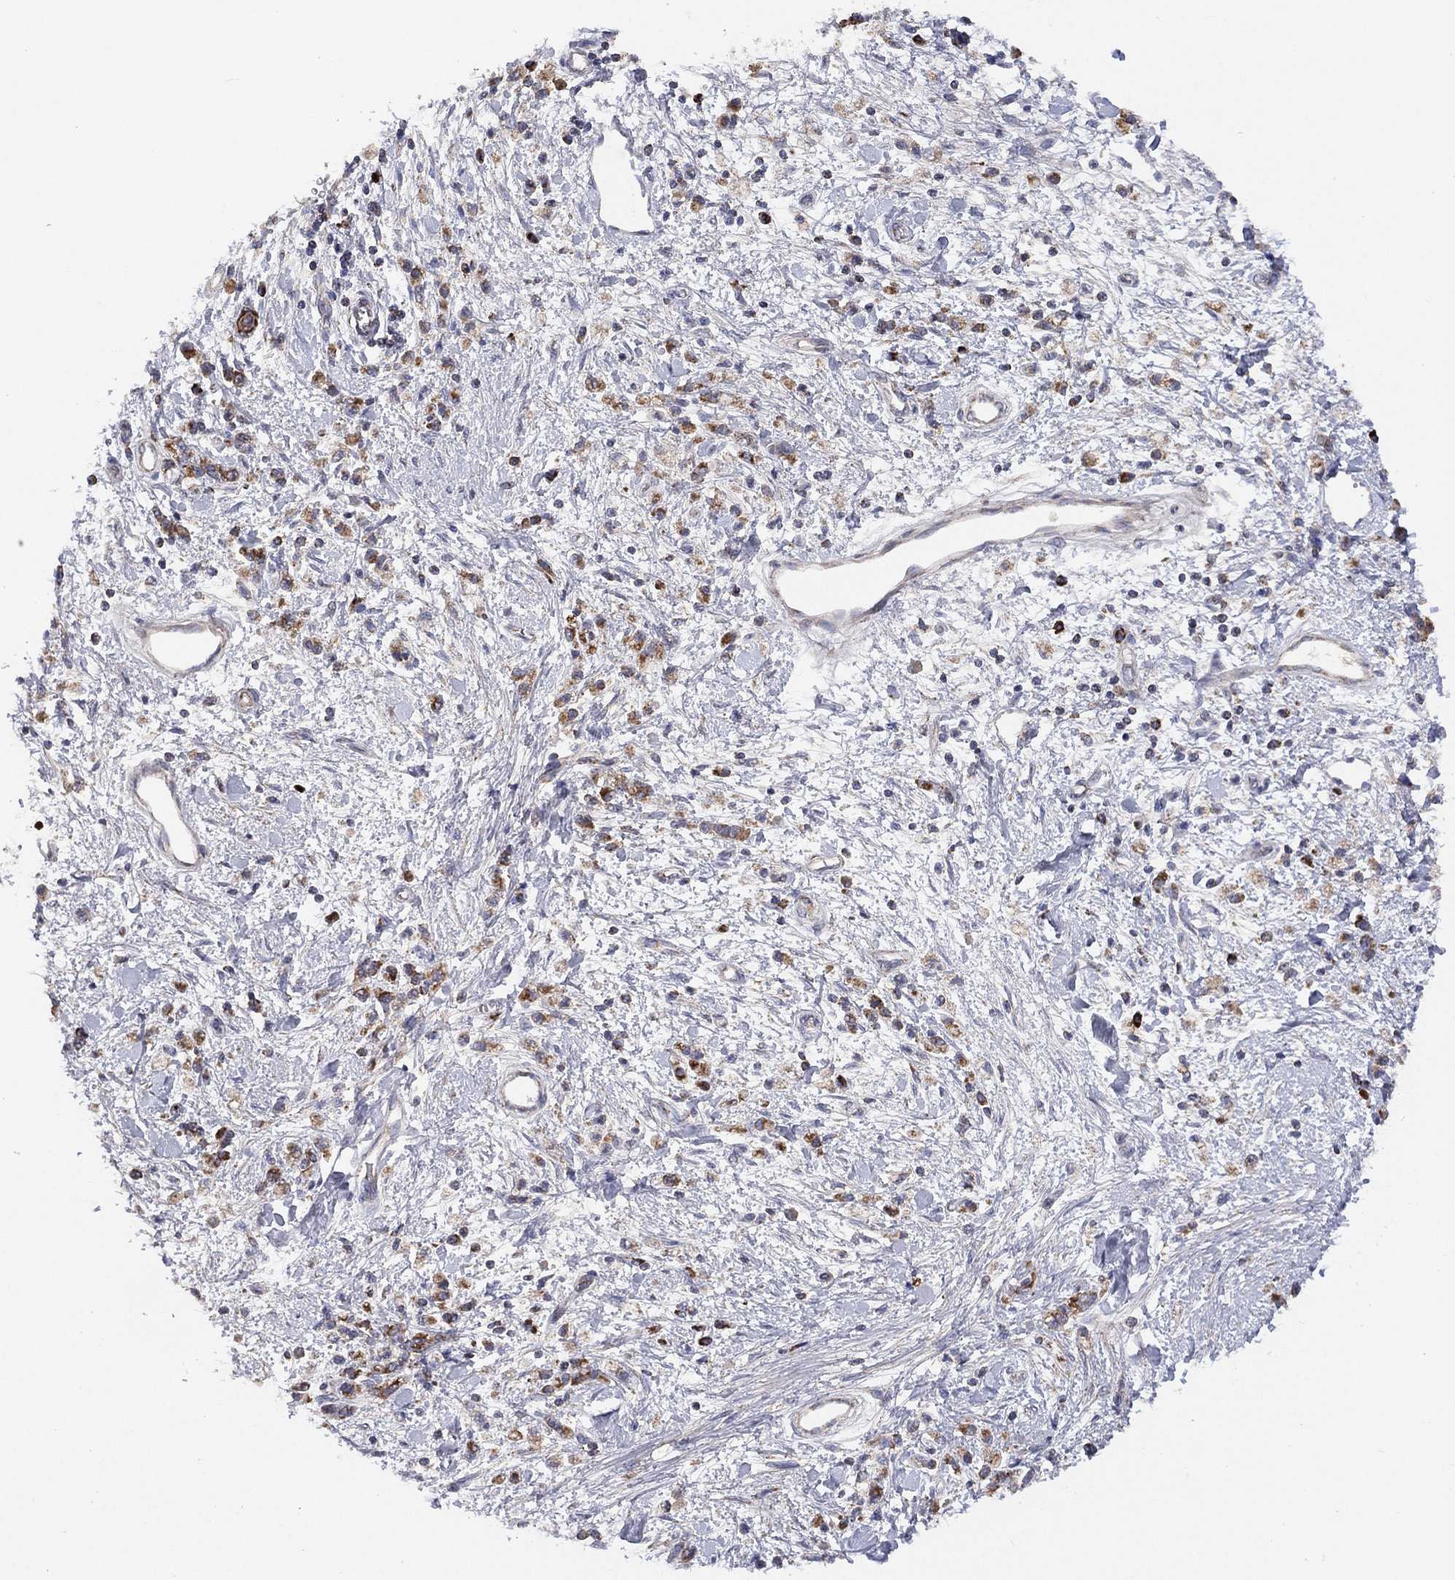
{"staining": {"intensity": "moderate", "quantity": "25%-75%", "location": "cytoplasmic/membranous"}, "tissue": "stomach cancer", "cell_type": "Tumor cells", "image_type": "cancer", "snomed": [{"axis": "morphology", "description": "Adenocarcinoma, NOS"}, {"axis": "topography", "description": "Stomach"}], "caption": "The histopathology image demonstrates a brown stain indicating the presence of a protein in the cytoplasmic/membranous of tumor cells in stomach cancer (adenocarcinoma). Using DAB (3,3'-diaminobenzidine) (brown) and hematoxylin (blue) stains, captured at high magnification using brightfield microscopy.", "gene": "PPP2R5A", "patient": {"sex": "male", "age": 77}}